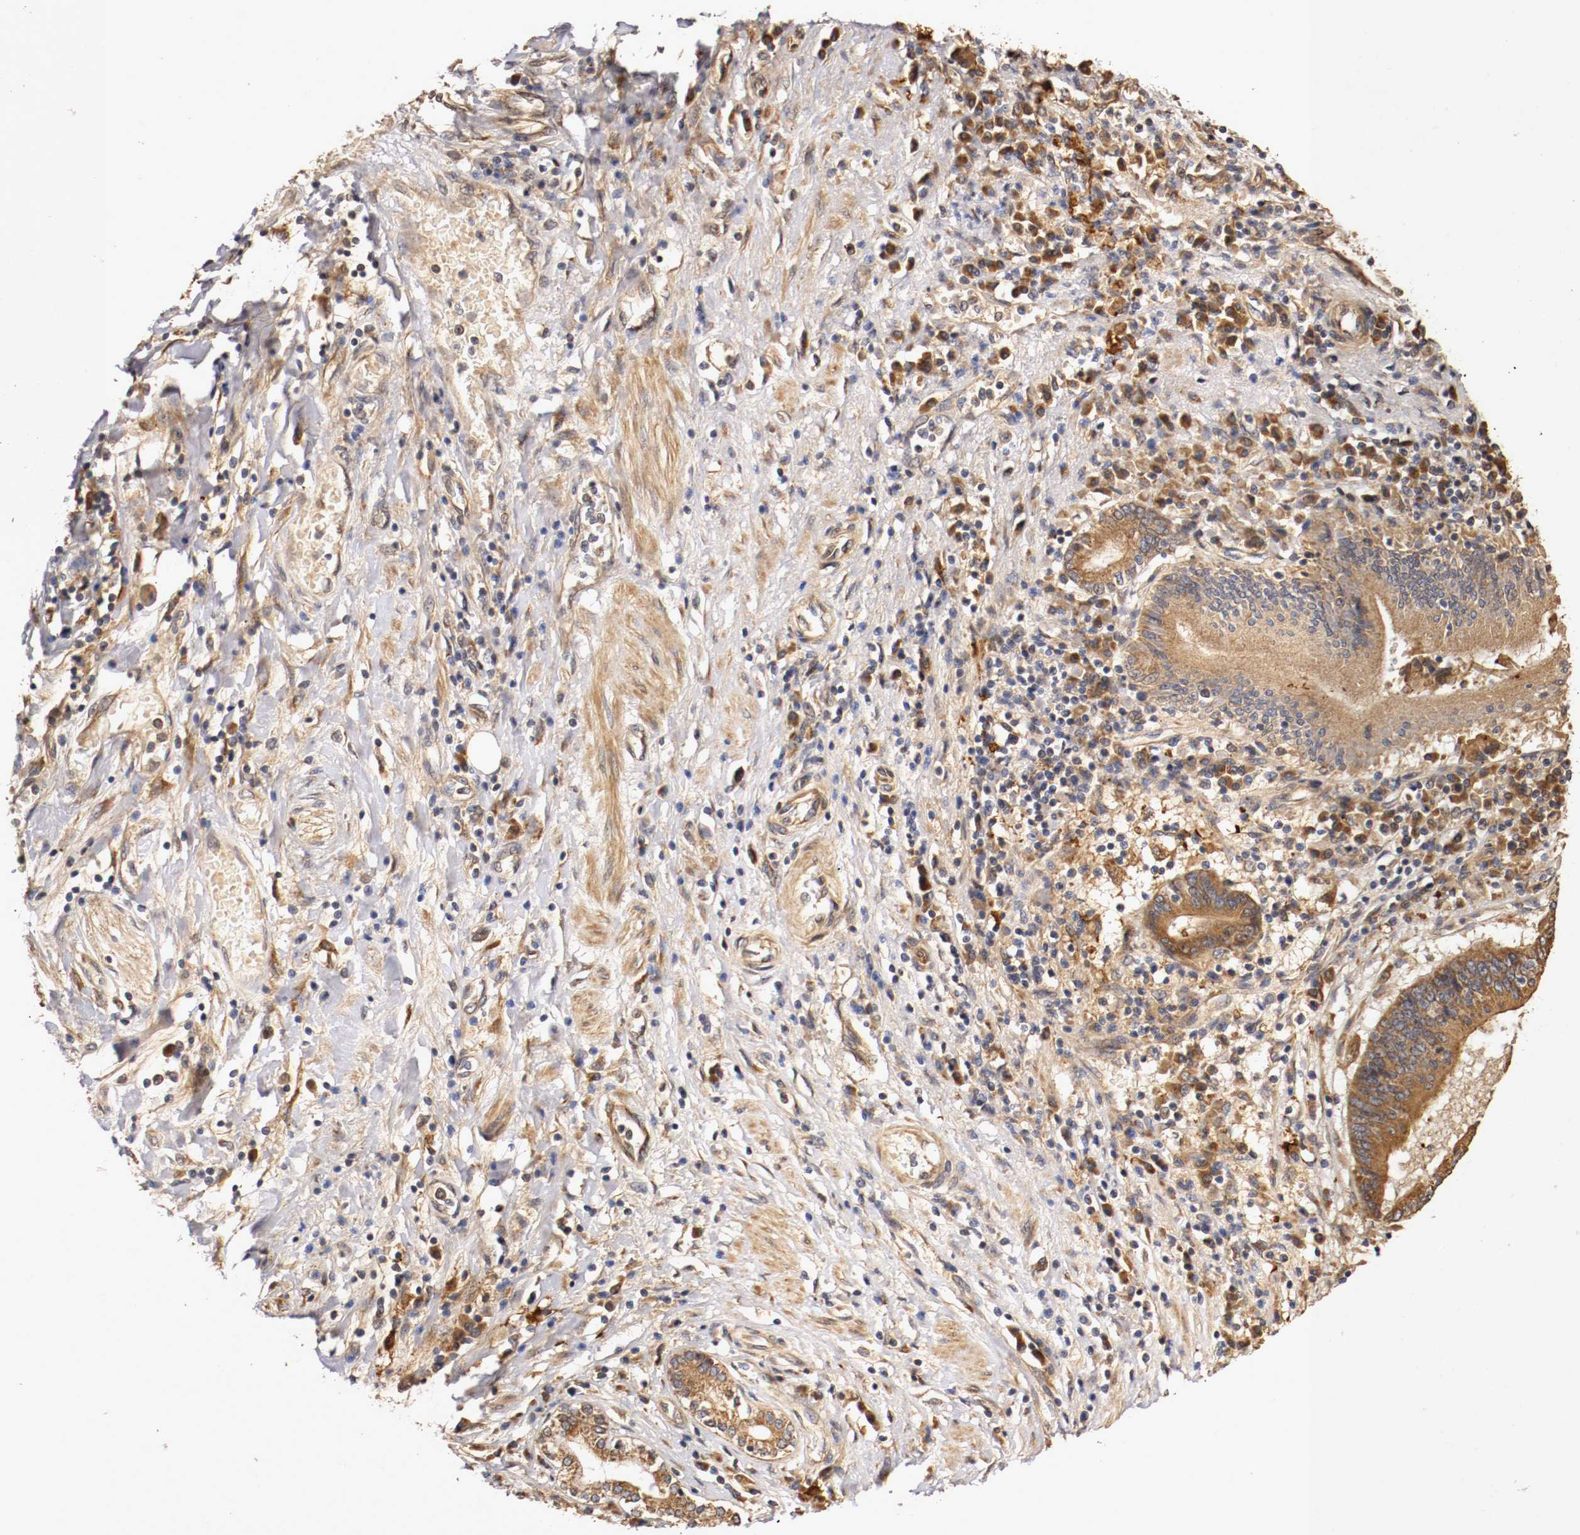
{"staining": {"intensity": "strong", "quantity": ">75%", "location": "cytoplasmic/membranous"}, "tissue": "pancreatic cancer", "cell_type": "Tumor cells", "image_type": "cancer", "snomed": [{"axis": "morphology", "description": "Adenocarcinoma, NOS"}, {"axis": "topography", "description": "Pancreas"}], "caption": "Protein analysis of adenocarcinoma (pancreatic) tissue displays strong cytoplasmic/membranous staining in approximately >75% of tumor cells.", "gene": "VEZT", "patient": {"sex": "female", "age": 48}}